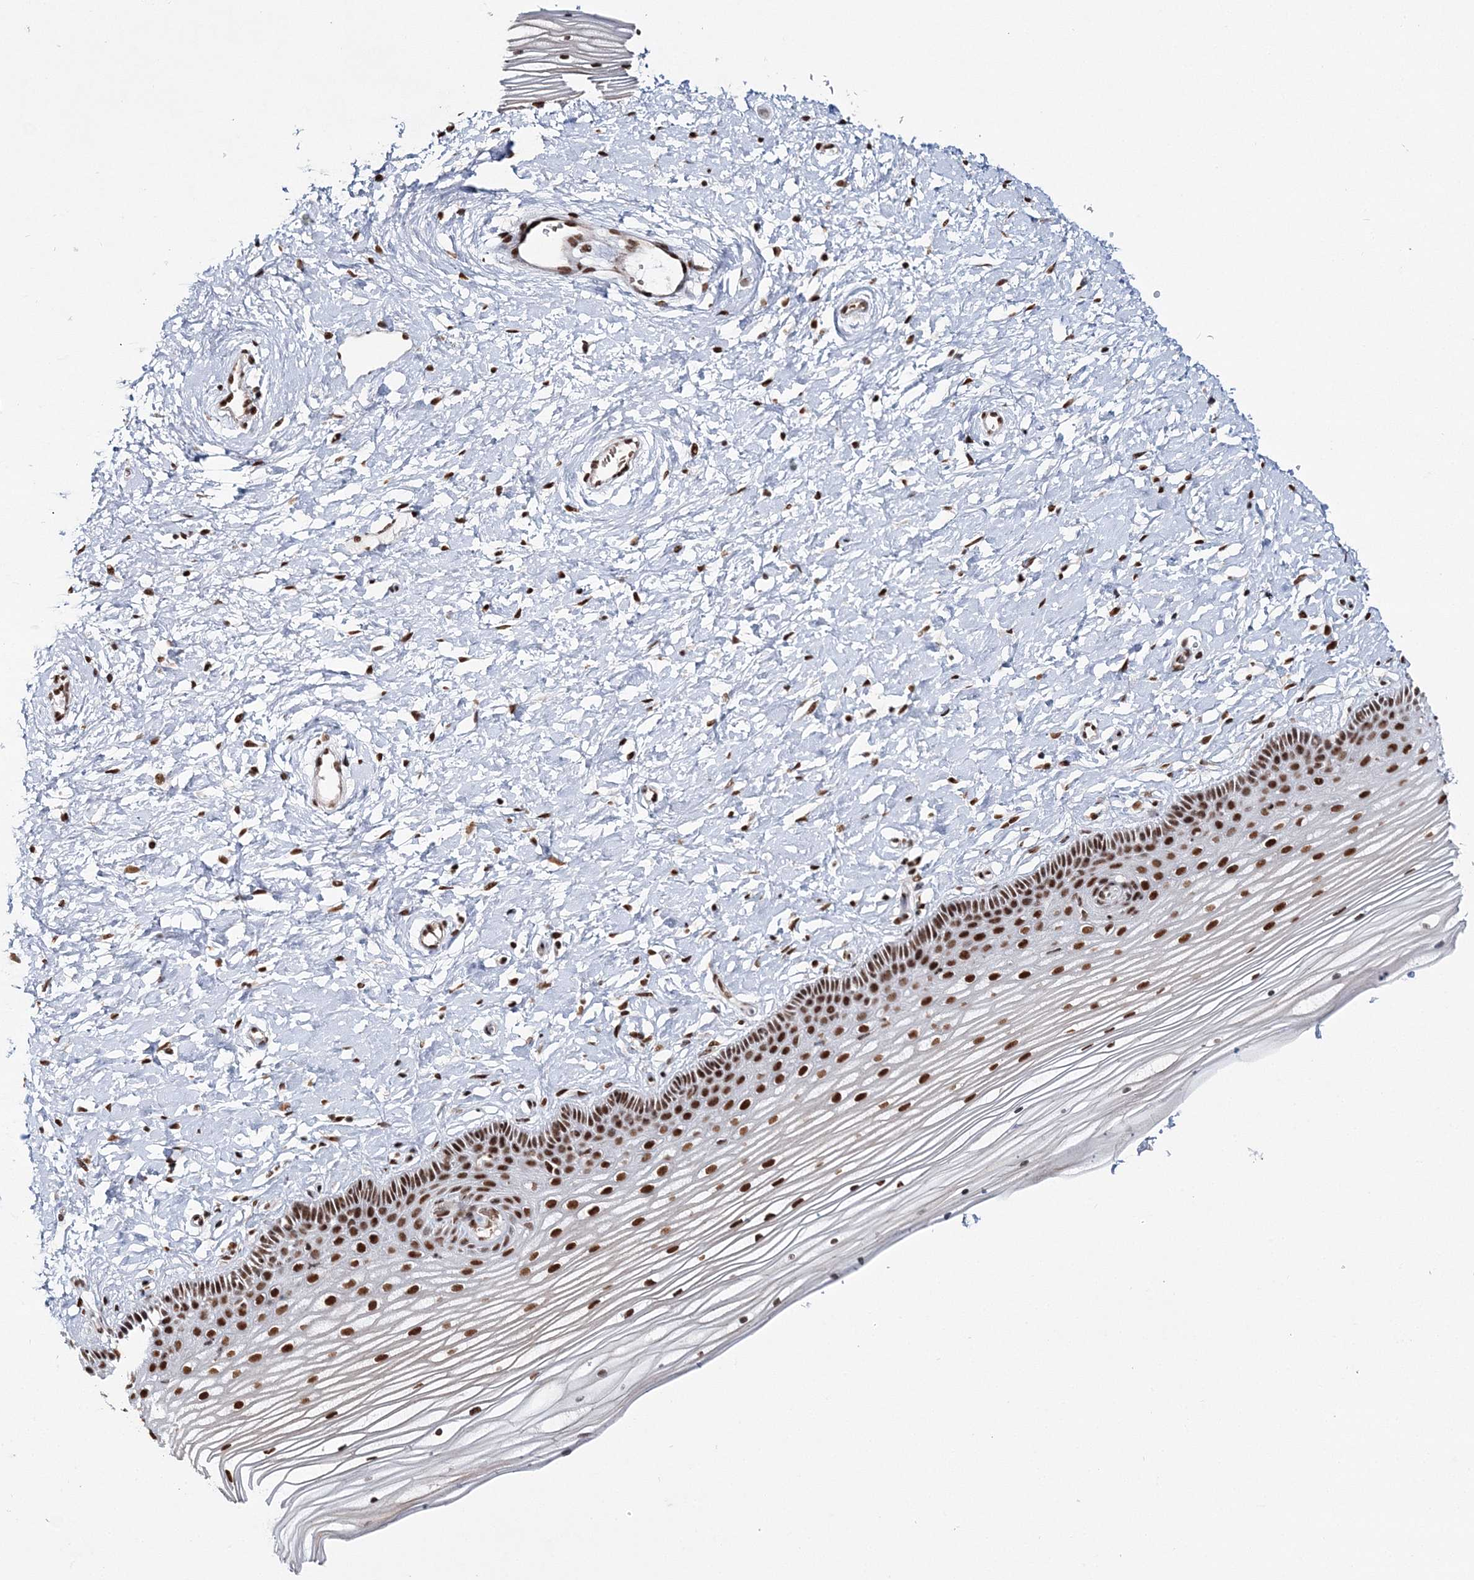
{"staining": {"intensity": "strong", "quantity": ">75%", "location": "nuclear"}, "tissue": "vagina", "cell_type": "Squamous epithelial cells", "image_type": "normal", "snomed": [{"axis": "morphology", "description": "Normal tissue, NOS"}, {"axis": "topography", "description": "Vagina"}, {"axis": "topography", "description": "Cervix"}], "caption": "IHC (DAB (3,3'-diaminobenzidine)) staining of benign human vagina displays strong nuclear protein expression in about >75% of squamous epithelial cells.", "gene": "ENSG00000290315", "patient": {"sex": "female", "age": 40}}